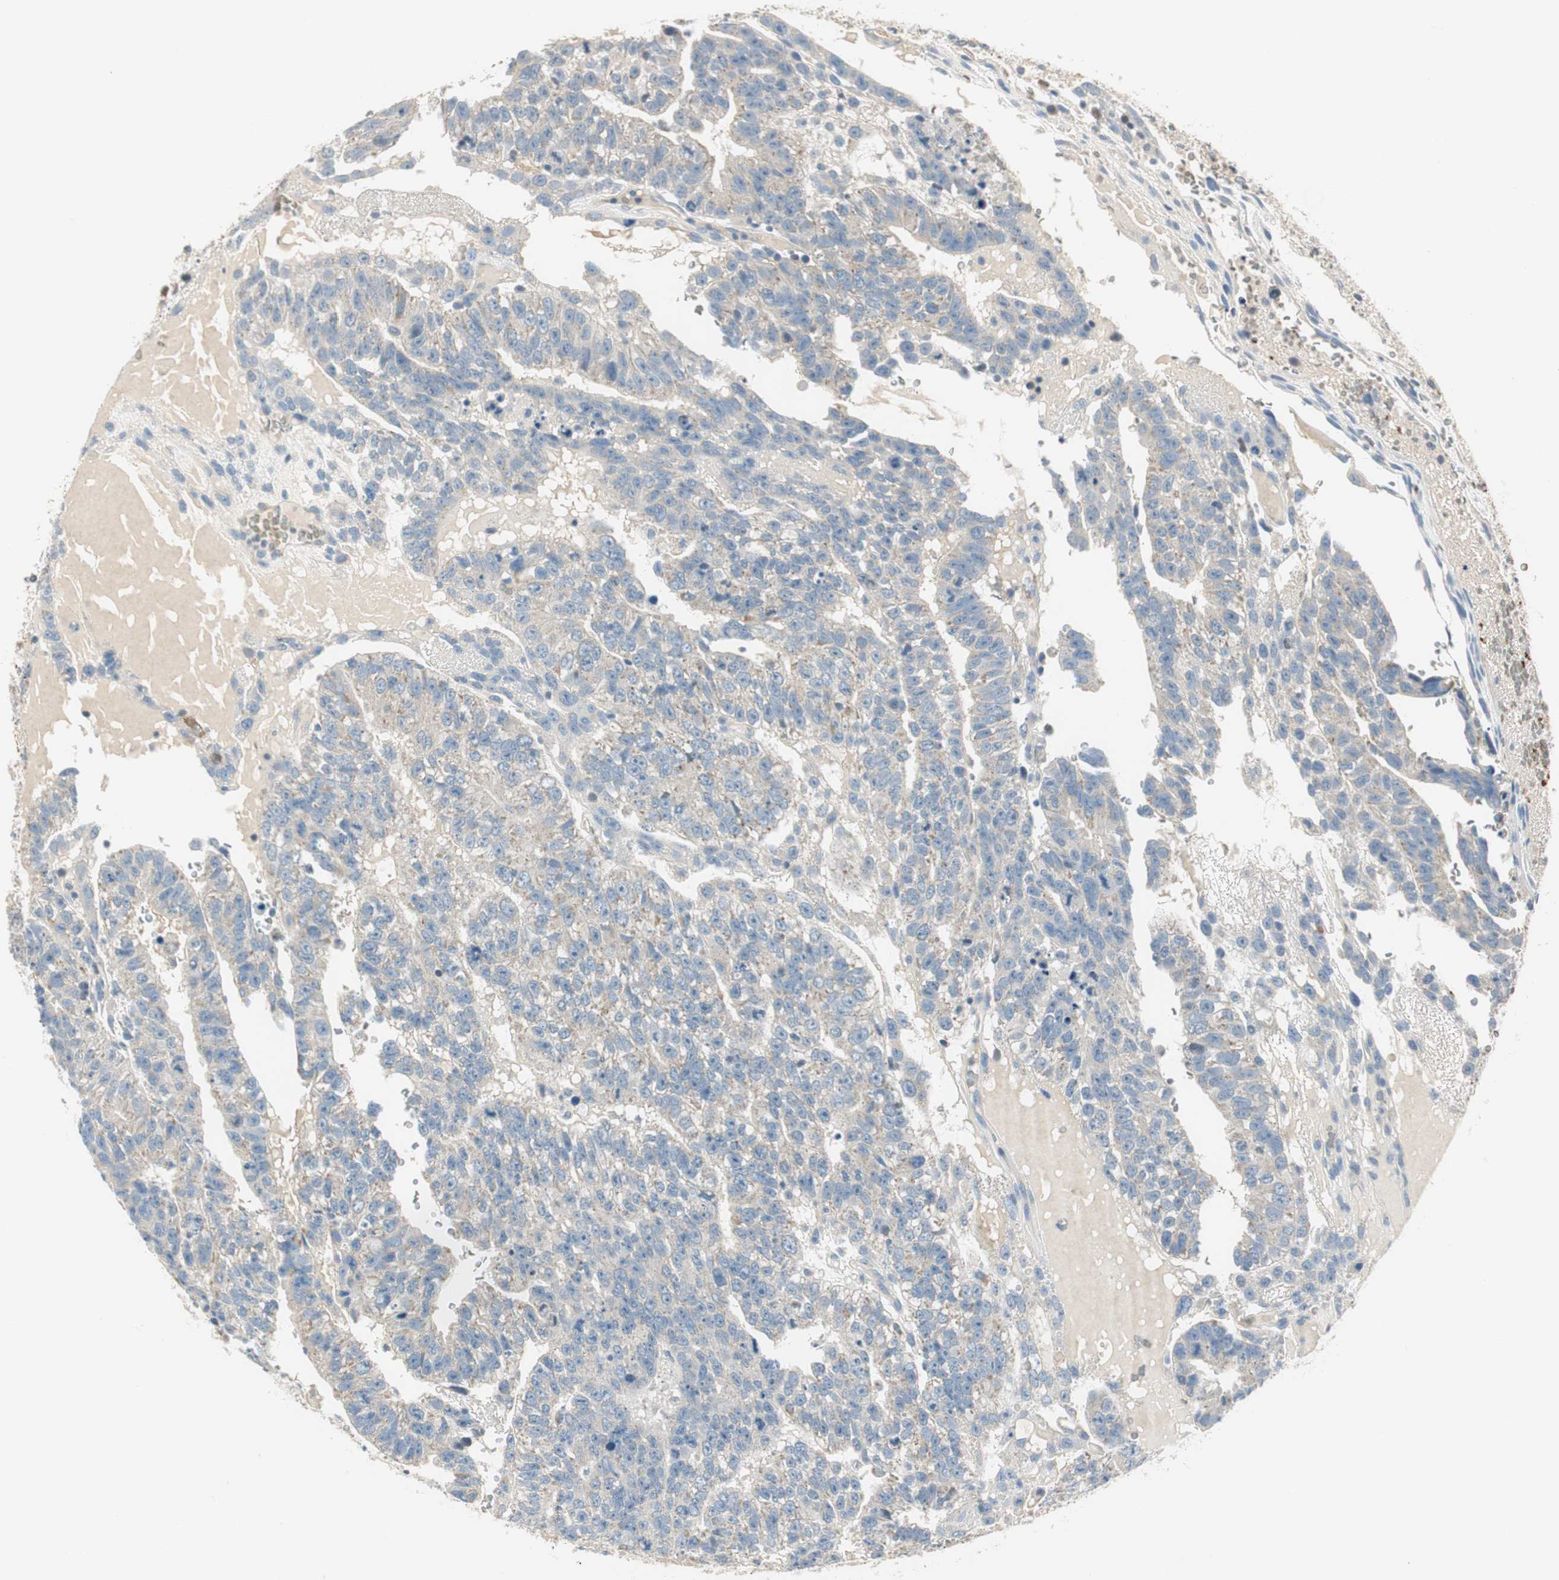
{"staining": {"intensity": "negative", "quantity": "none", "location": "none"}, "tissue": "testis cancer", "cell_type": "Tumor cells", "image_type": "cancer", "snomed": [{"axis": "morphology", "description": "Seminoma, NOS"}, {"axis": "morphology", "description": "Carcinoma, Embryonal, NOS"}, {"axis": "topography", "description": "Testis"}], "caption": "Micrograph shows no significant protein expression in tumor cells of seminoma (testis).", "gene": "RORB", "patient": {"sex": "male", "age": 52}}